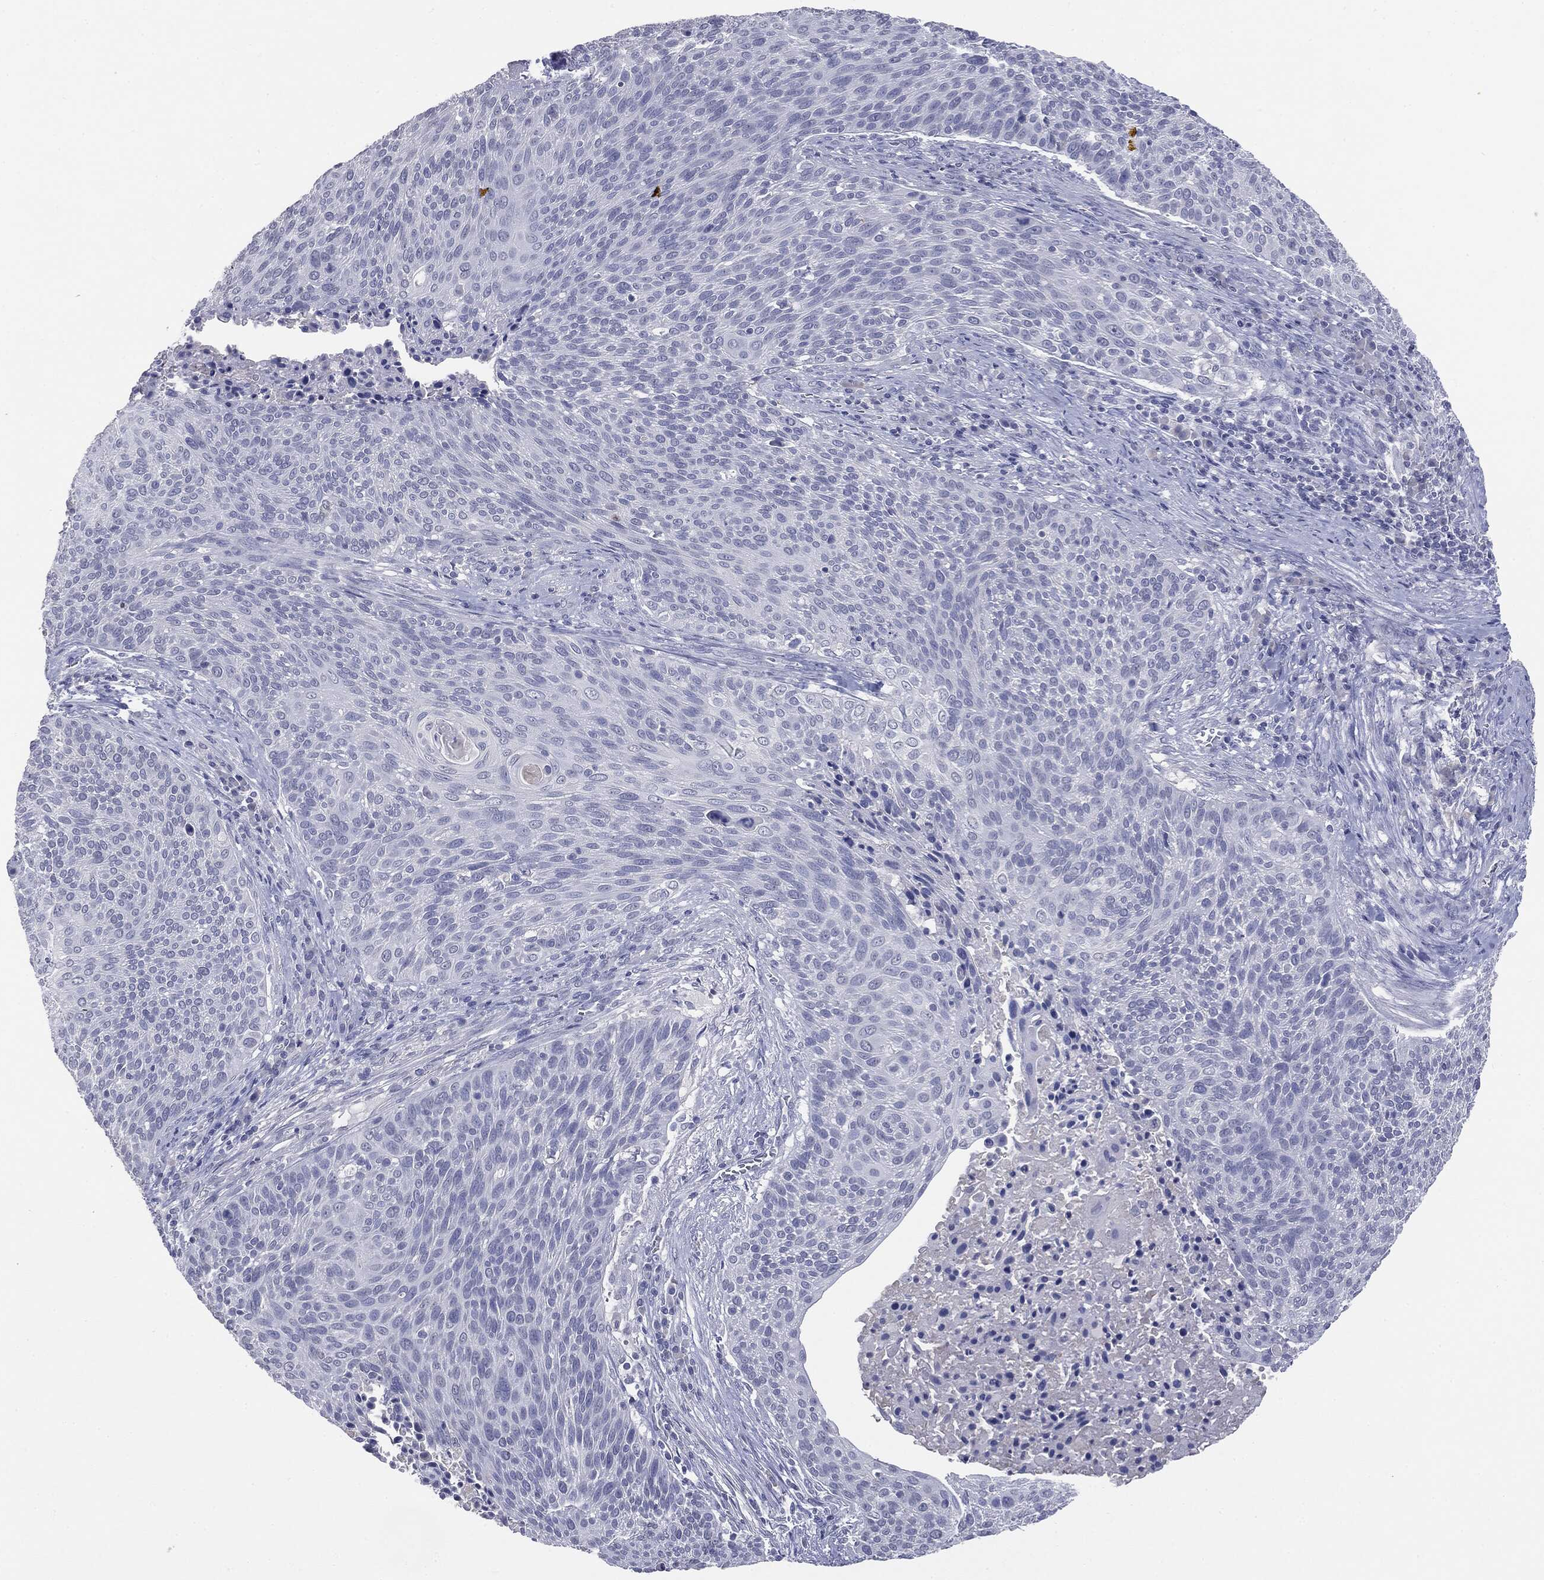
{"staining": {"intensity": "negative", "quantity": "none", "location": "none"}, "tissue": "cervical cancer", "cell_type": "Tumor cells", "image_type": "cancer", "snomed": [{"axis": "morphology", "description": "Squamous cell carcinoma, NOS"}, {"axis": "topography", "description": "Cervix"}], "caption": "Squamous cell carcinoma (cervical) was stained to show a protein in brown. There is no significant expression in tumor cells.", "gene": "TSHB", "patient": {"sex": "female", "age": 31}}